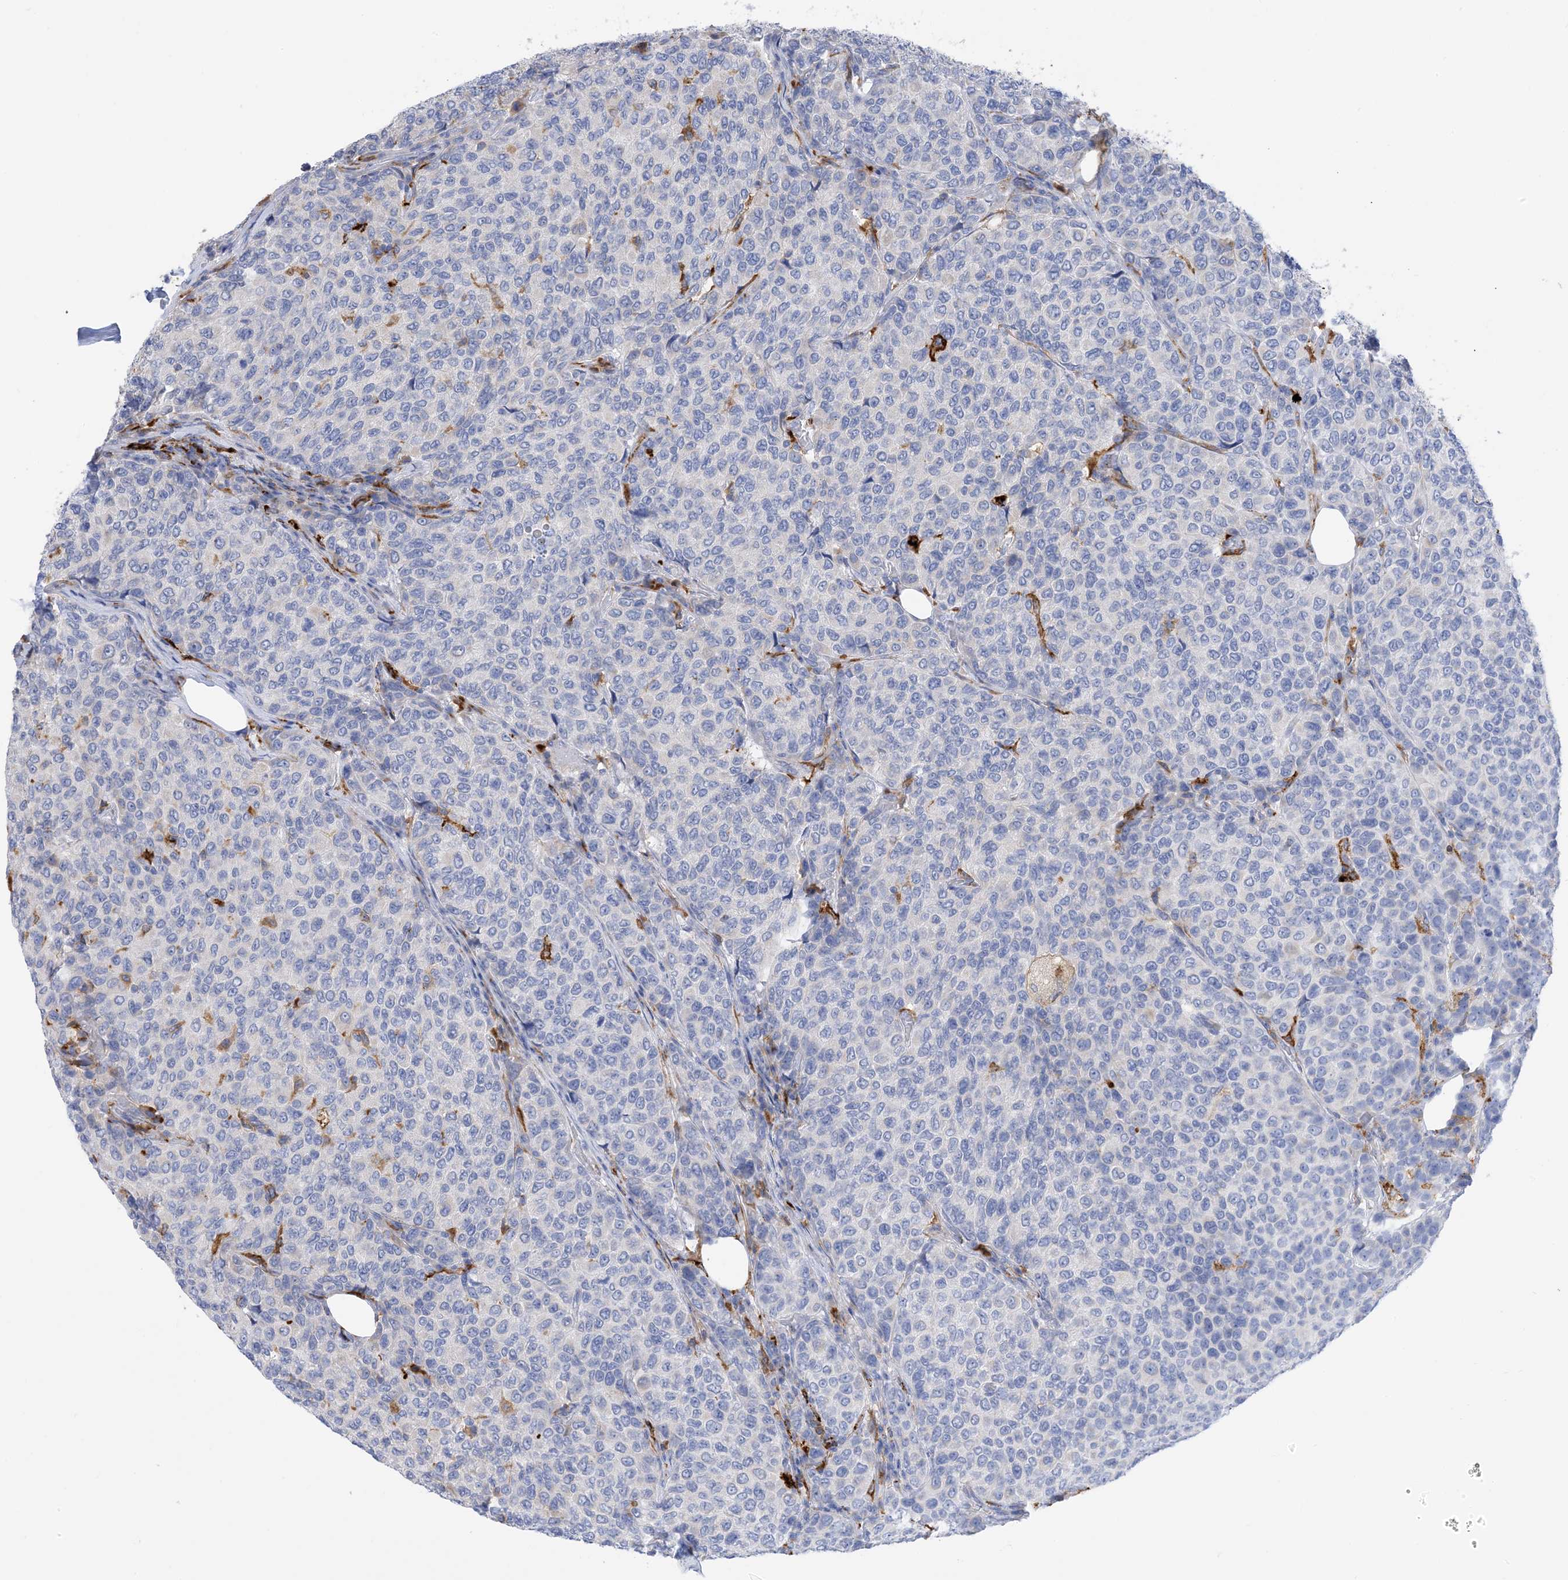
{"staining": {"intensity": "negative", "quantity": "none", "location": "none"}, "tissue": "breast cancer", "cell_type": "Tumor cells", "image_type": "cancer", "snomed": [{"axis": "morphology", "description": "Duct carcinoma"}, {"axis": "topography", "description": "Breast"}], "caption": "Protein analysis of breast cancer displays no significant staining in tumor cells.", "gene": "DPH3", "patient": {"sex": "female", "age": 55}}